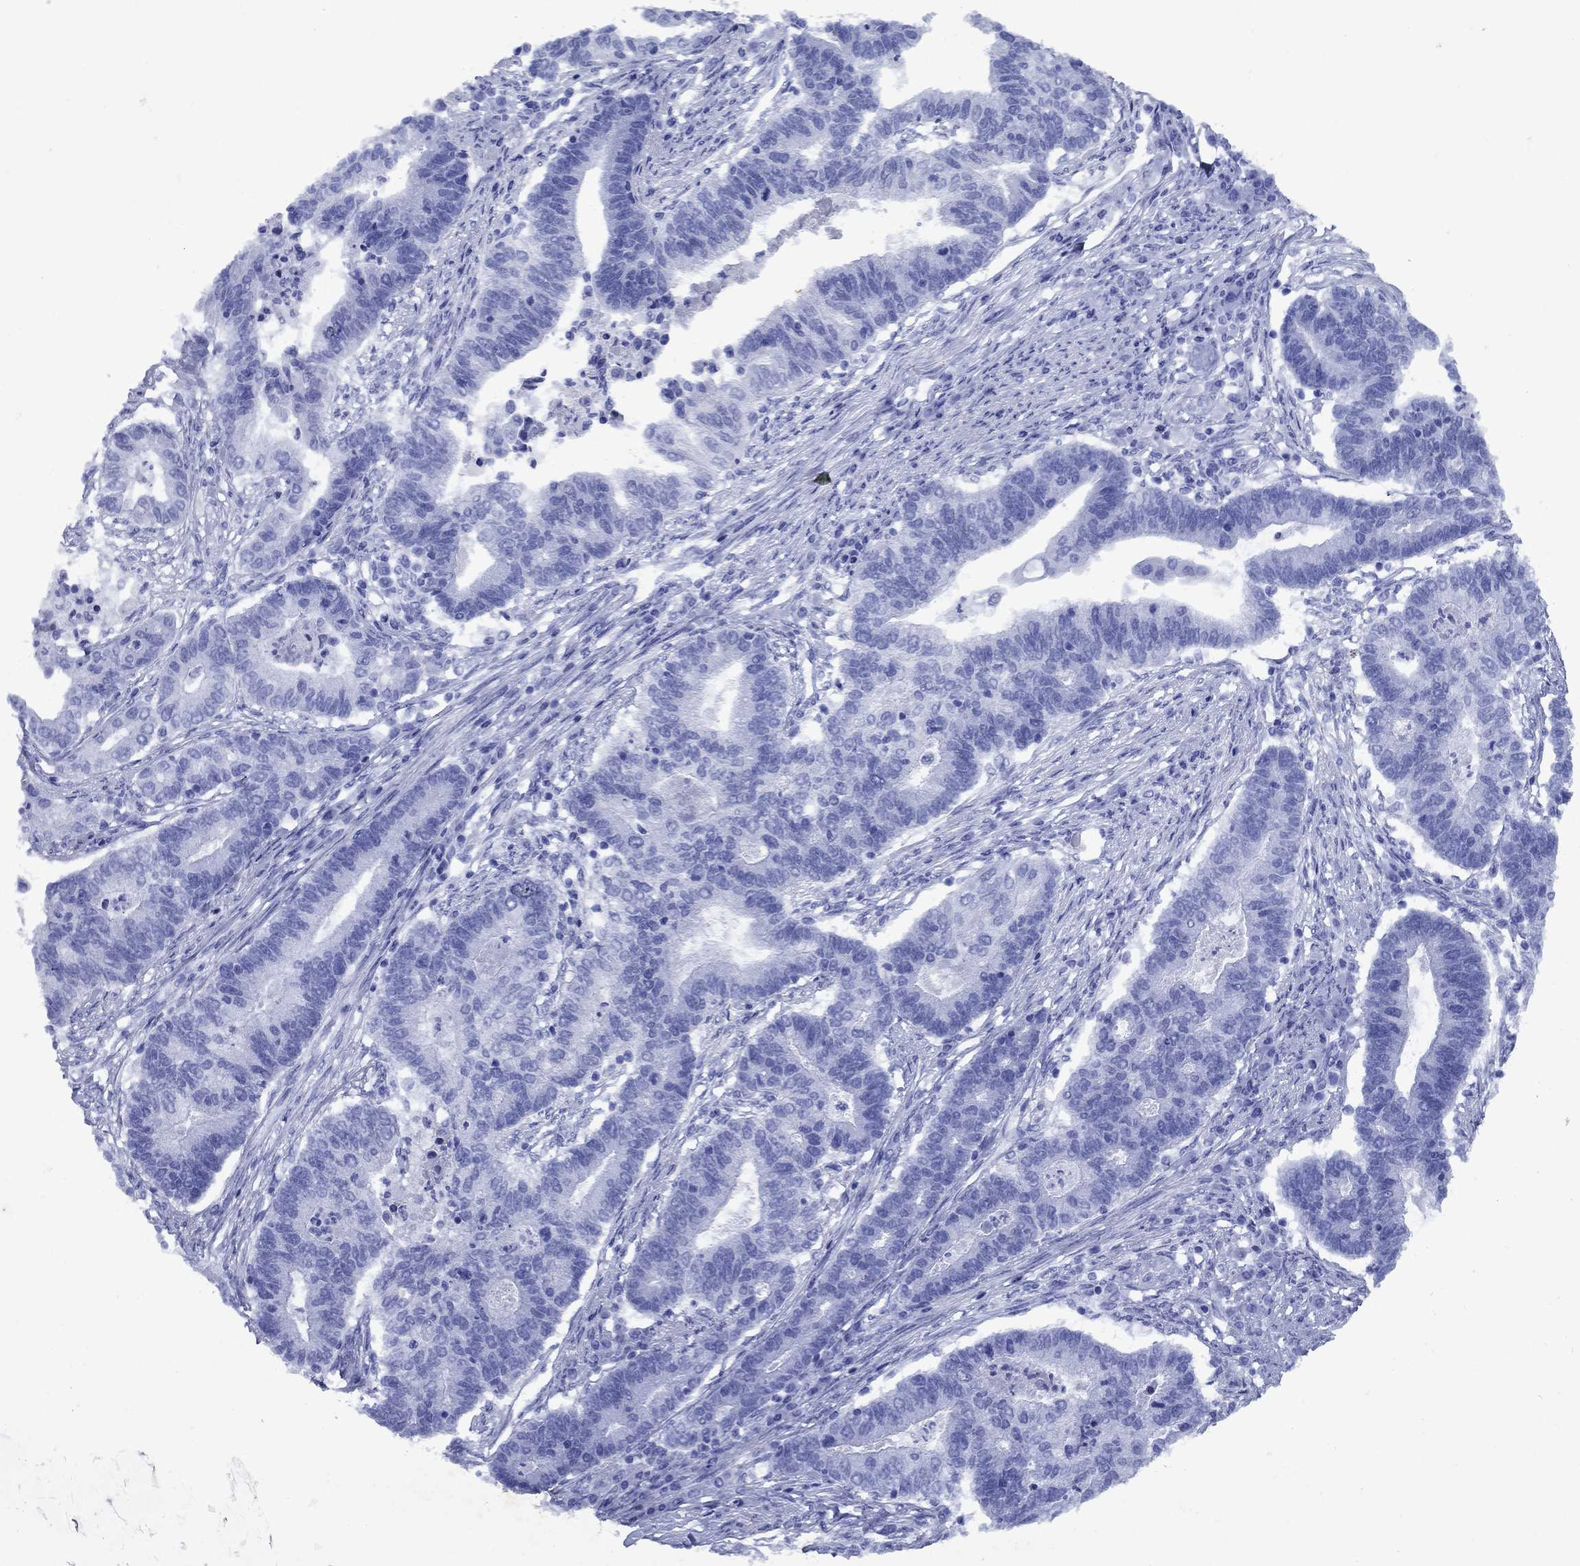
{"staining": {"intensity": "negative", "quantity": "none", "location": "none"}, "tissue": "endometrial cancer", "cell_type": "Tumor cells", "image_type": "cancer", "snomed": [{"axis": "morphology", "description": "Adenocarcinoma, NOS"}, {"axis": "topography", "description": "Uterus"}, {"axis": "topography", "description": "Endometrium"}], "caption": "Immunohistochemistry photomicrograph of neoplastic tissue: endometrial cancer stained with DAB reveals no significant protein positivity in tumor cells.", "gene": "CD1A", "patient": {"sex": "female", "age": 54}}